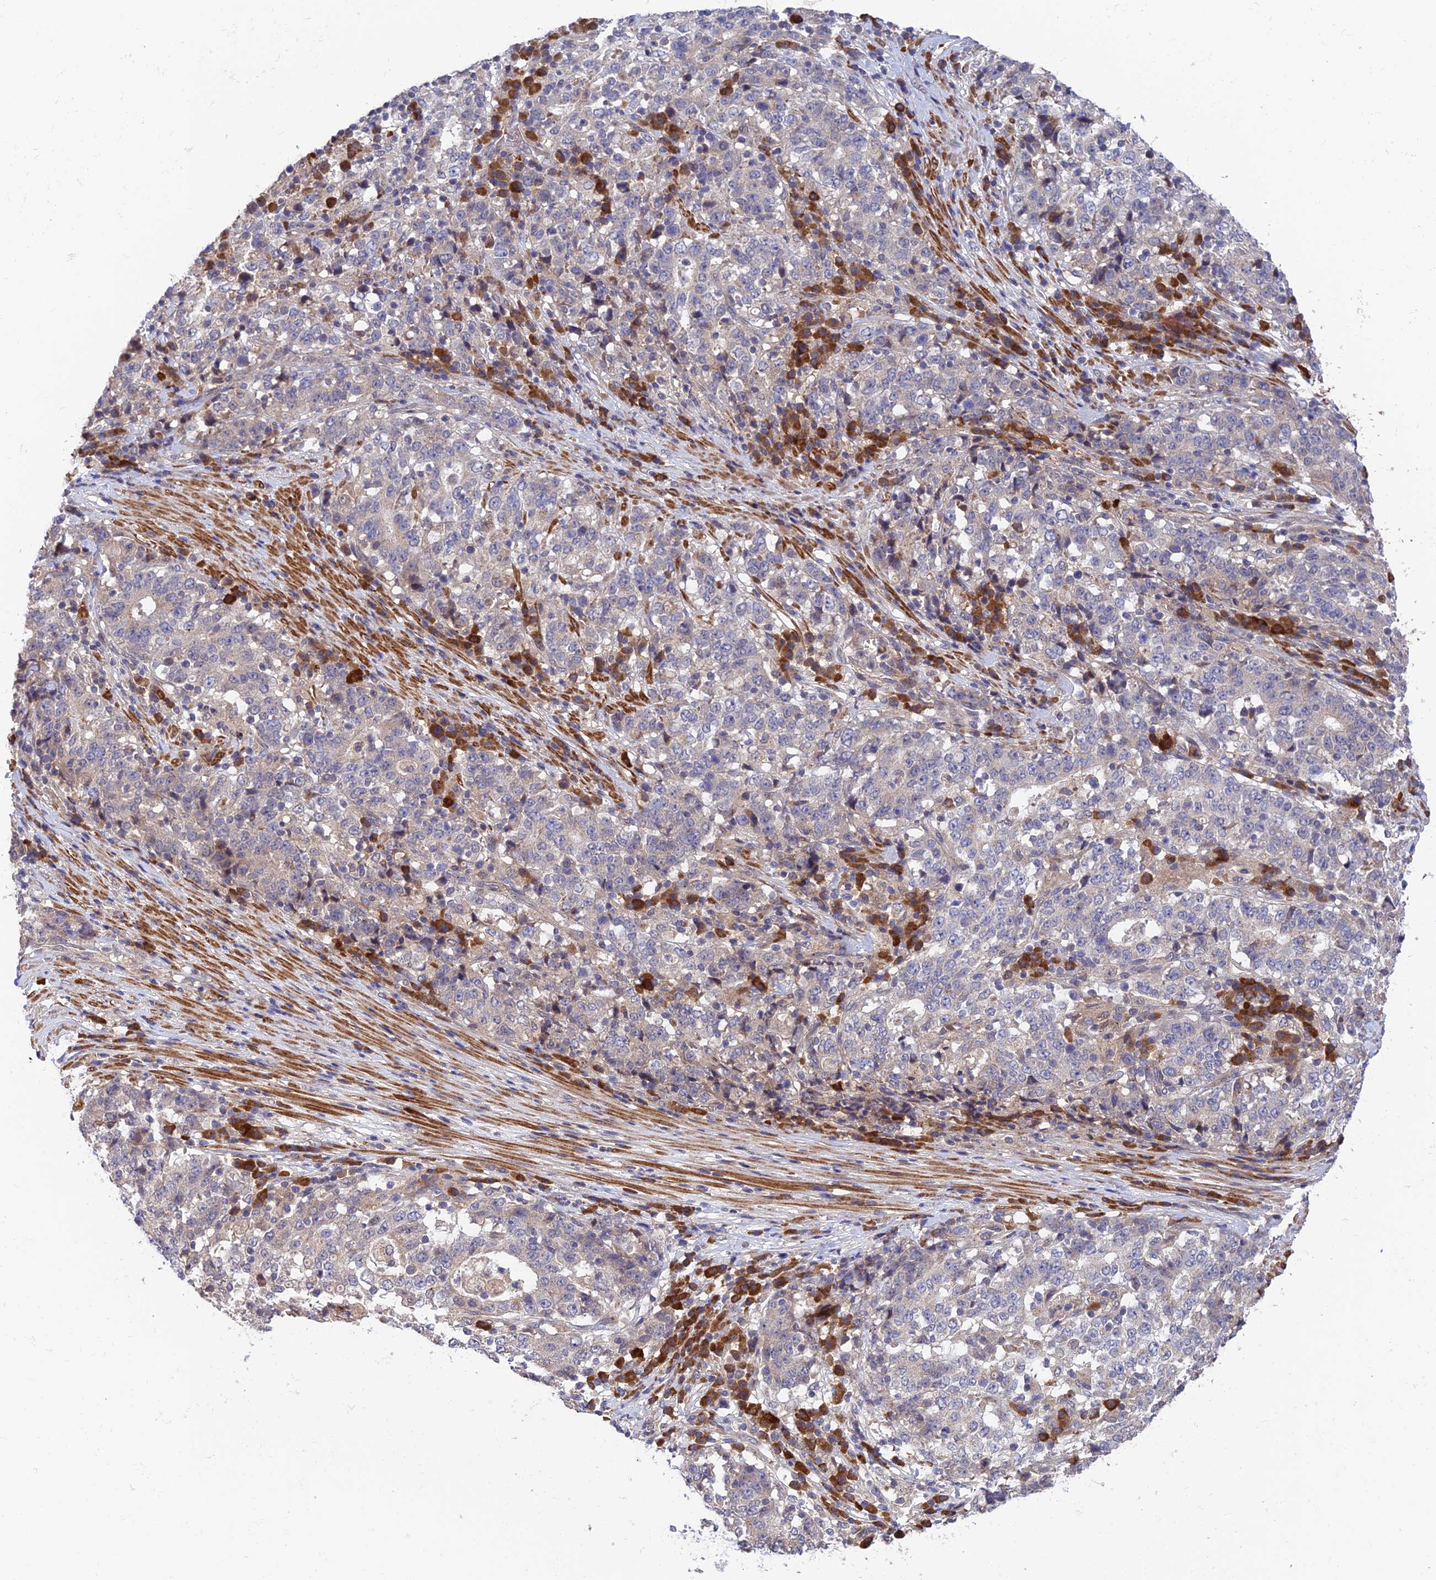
{"staining": {"intensity": "negative", "quantity": "none", "location": "none"}, "tissue": "stomach cancer", "cell_type": "Tumor cells", "image_type": "cancer", "snomed": [{"axis": "morphology", "description": "Adenocarcinoma, NOS"}, {"axis": "topography", "description": "Stomach"}], "caption": "Human stomach adenocarcinoma stained for a protein using immunohistochemistry reveals no staining in tumor cells.", "gene": "UROS", "patient": {"sex": "male", "age": 59}}